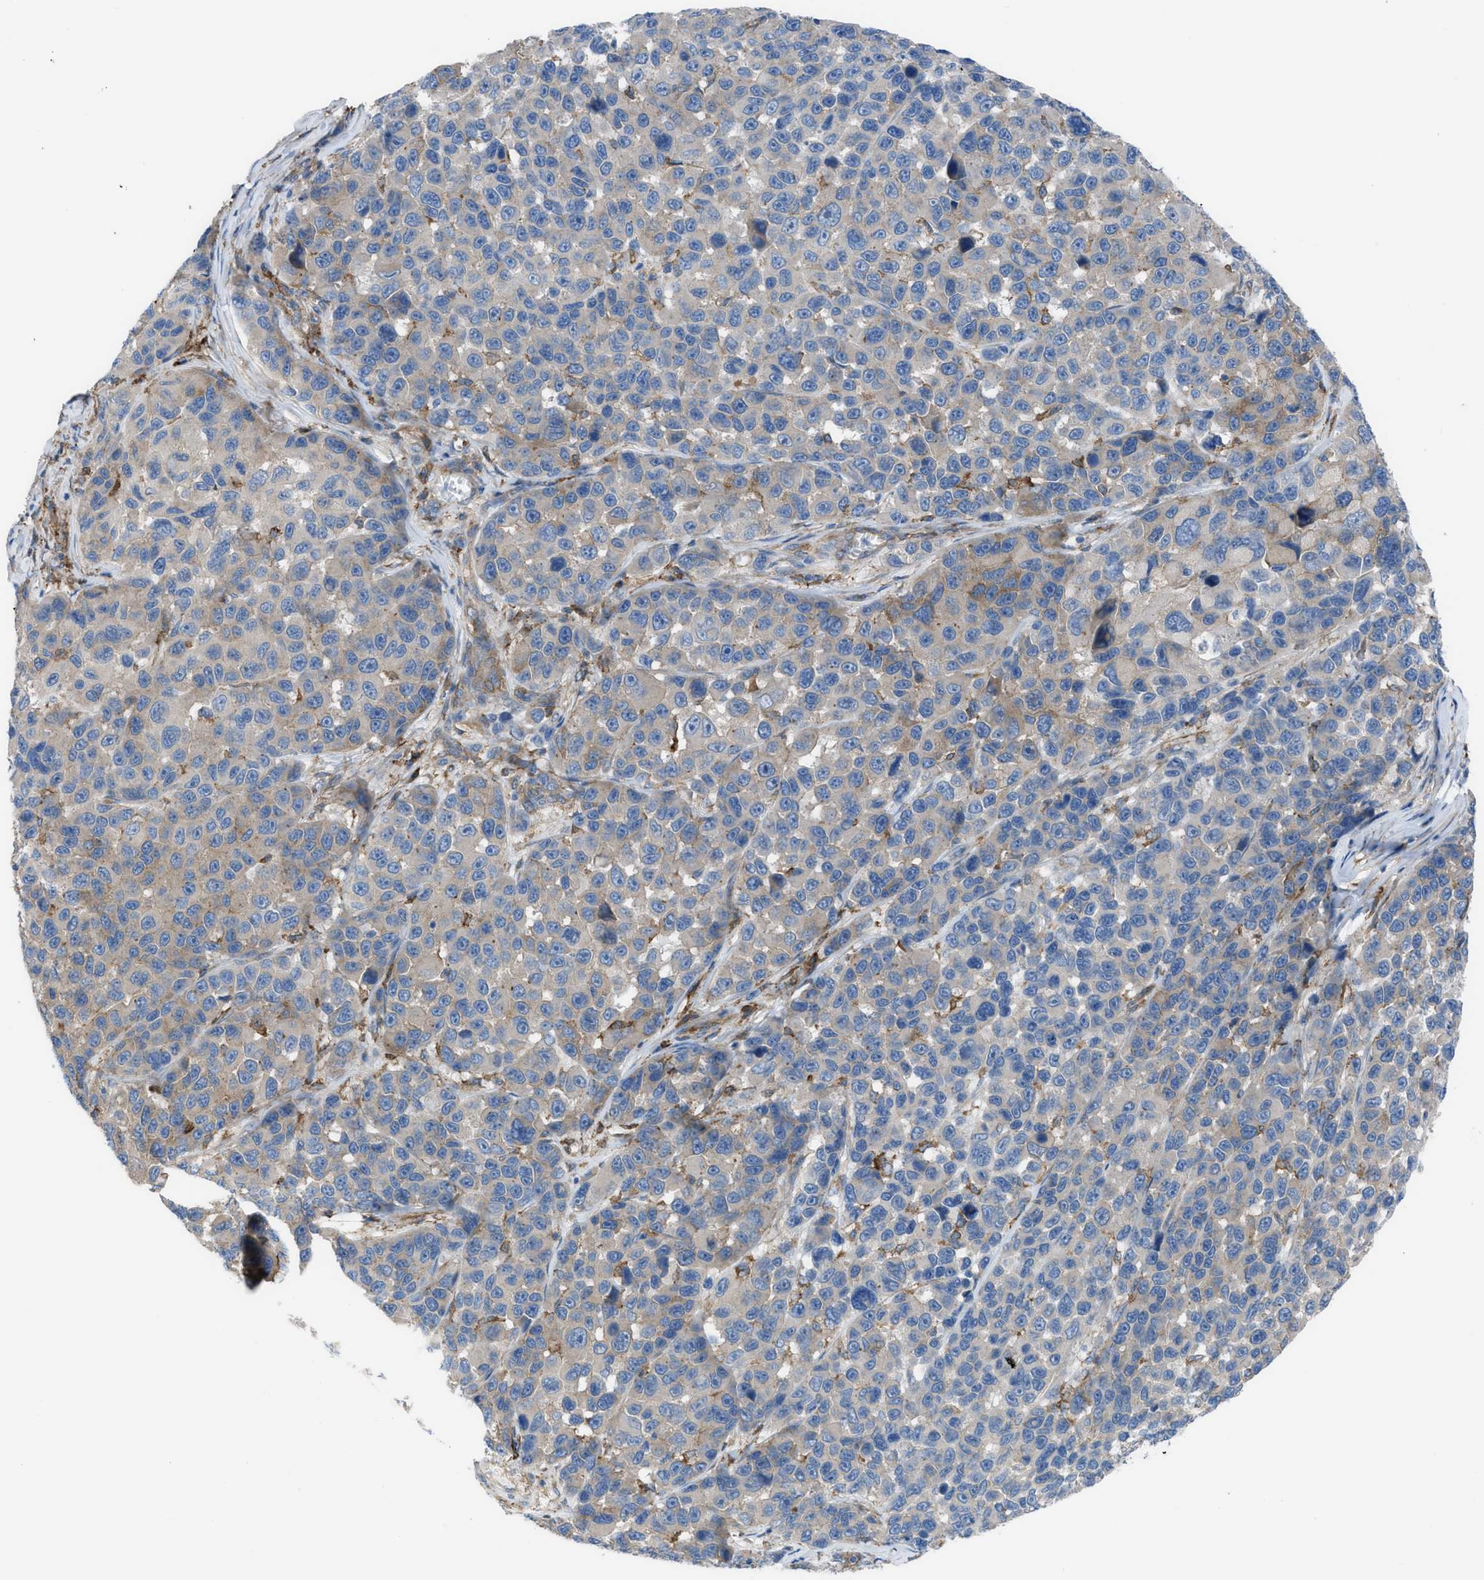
{"staining": {"intensity": "weak", "quantity": "<25%", "location": "cytoplasmic/membranous"}, "tissue": "melanoma", "cell_type": "Tumor cells", "image_type": "cancer", "snomed": [{"axis": "morphology", "description": "Malignant melanoma, NOS"}, {"axis": "topography", "description": "Skin"}], "caption": "This is an immunohistochemistry (IHC) photomicrograph of melanoma. There is no positivity in tumor cells.", "gene": "EGFR", "patient": {"sex": "male", "age": 53}}